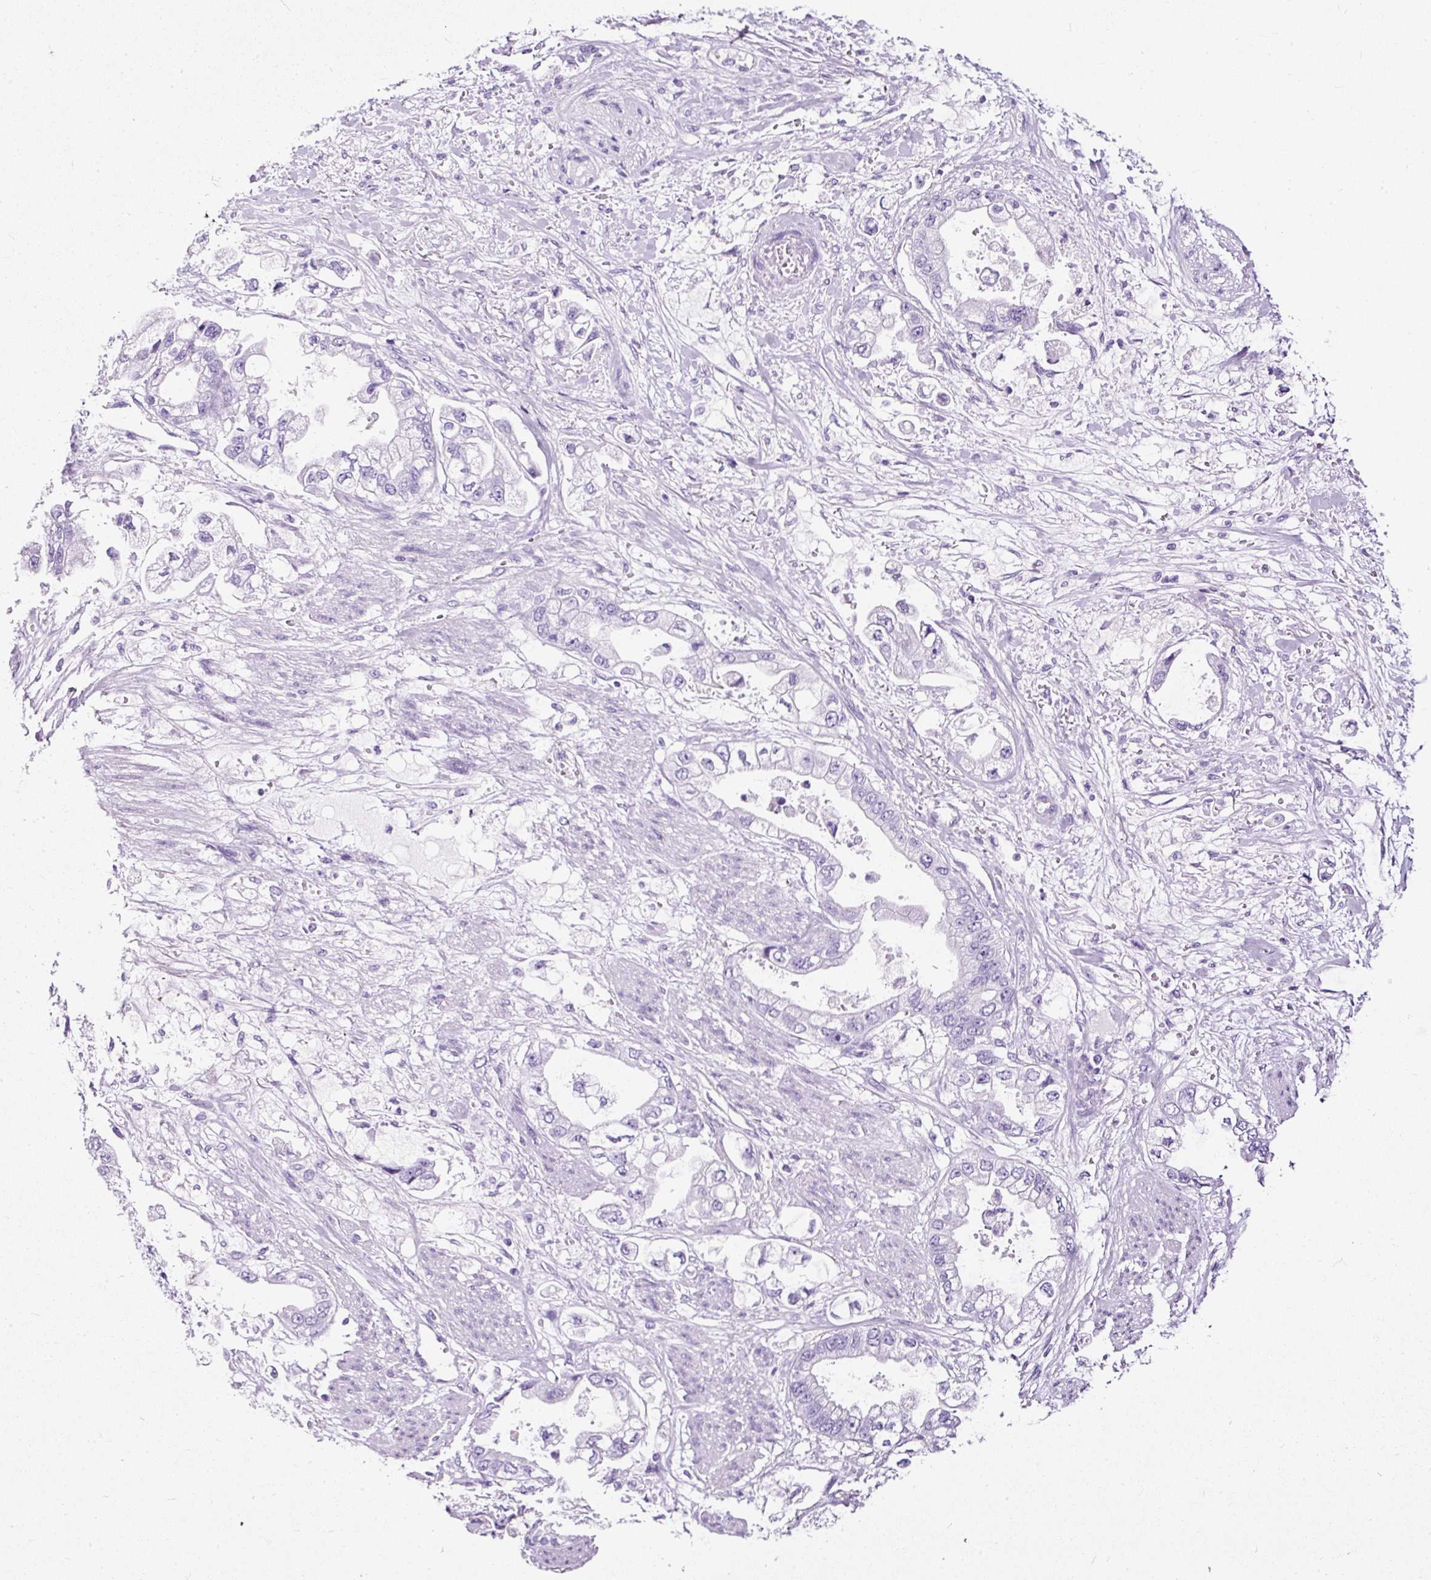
{"staining": {"intensity": "negative", "quantity": "none", "location": "none"}, "tissue": "stomach cancer", "cell_type": "Tumor cells", "image_type": "cancer", "snomed": [{"axis": "morphology", "description": "Adenocarcinoma, NOS"}, {"axis": "topography", "description": "Stomach"}], "caption": "Micrograph shows no significant protein staining in tumor cells of stomach cancer (adenocarcinoma).", "gene": "NTS", "patient": {"sex": "male", "age": 62}}